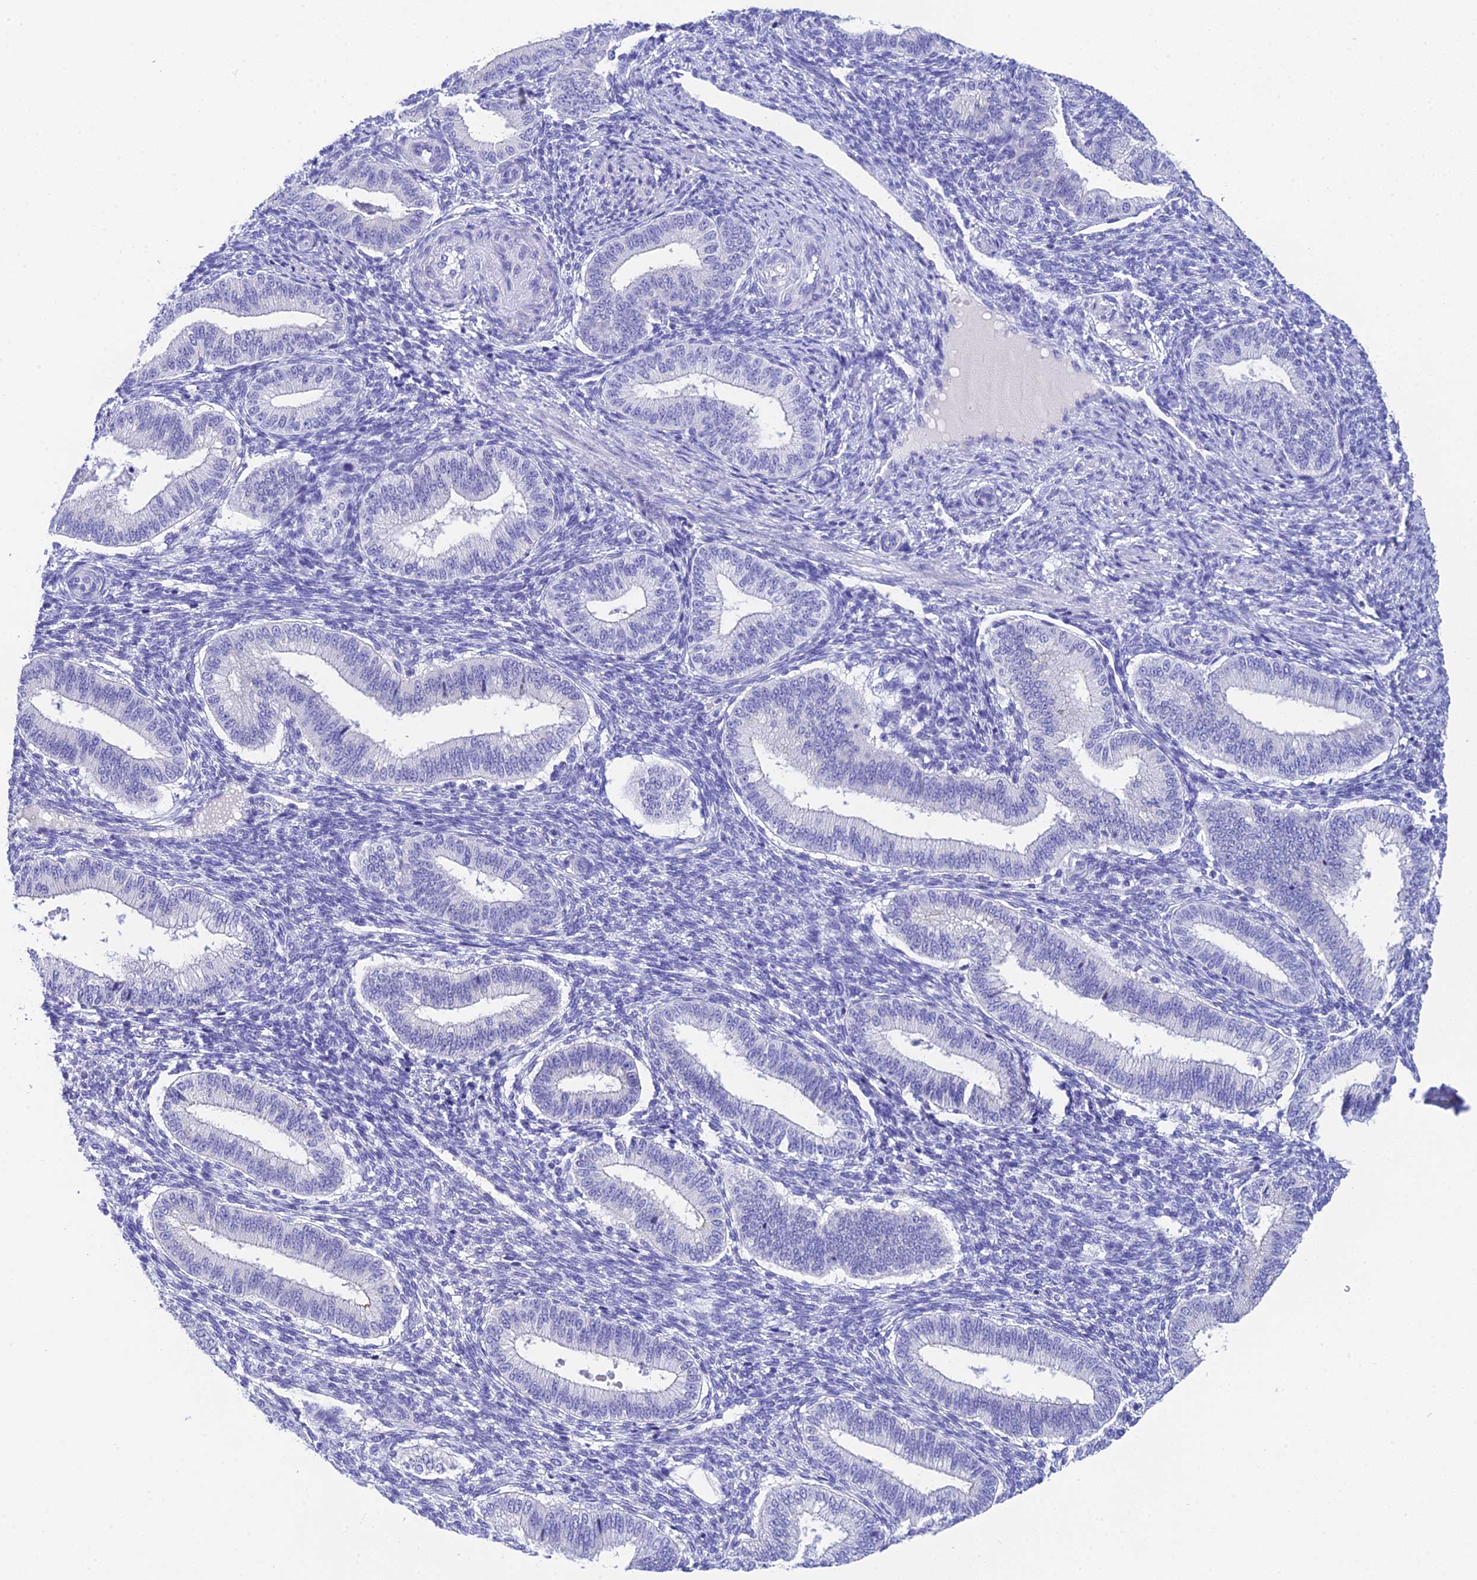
{"staining": {"intensity": "negative", "quantity": "none", "location": "none"}, "tissue": "endometrium", "cell_type": "Cells in endometrial stroma", "image_type": "normal", "snomed": [{"axis": "morphology", "description": "Normal tissue, NOS"}, {"axis": "topography", "description": "Endometrium"}], "caption": "The image shows no staining of cells in endometrial stroma in unremarkable endometrium. Nuclei are stained in blue.", "gene": "KDELR3", "patient": {"sex": "female", "age": 39}}